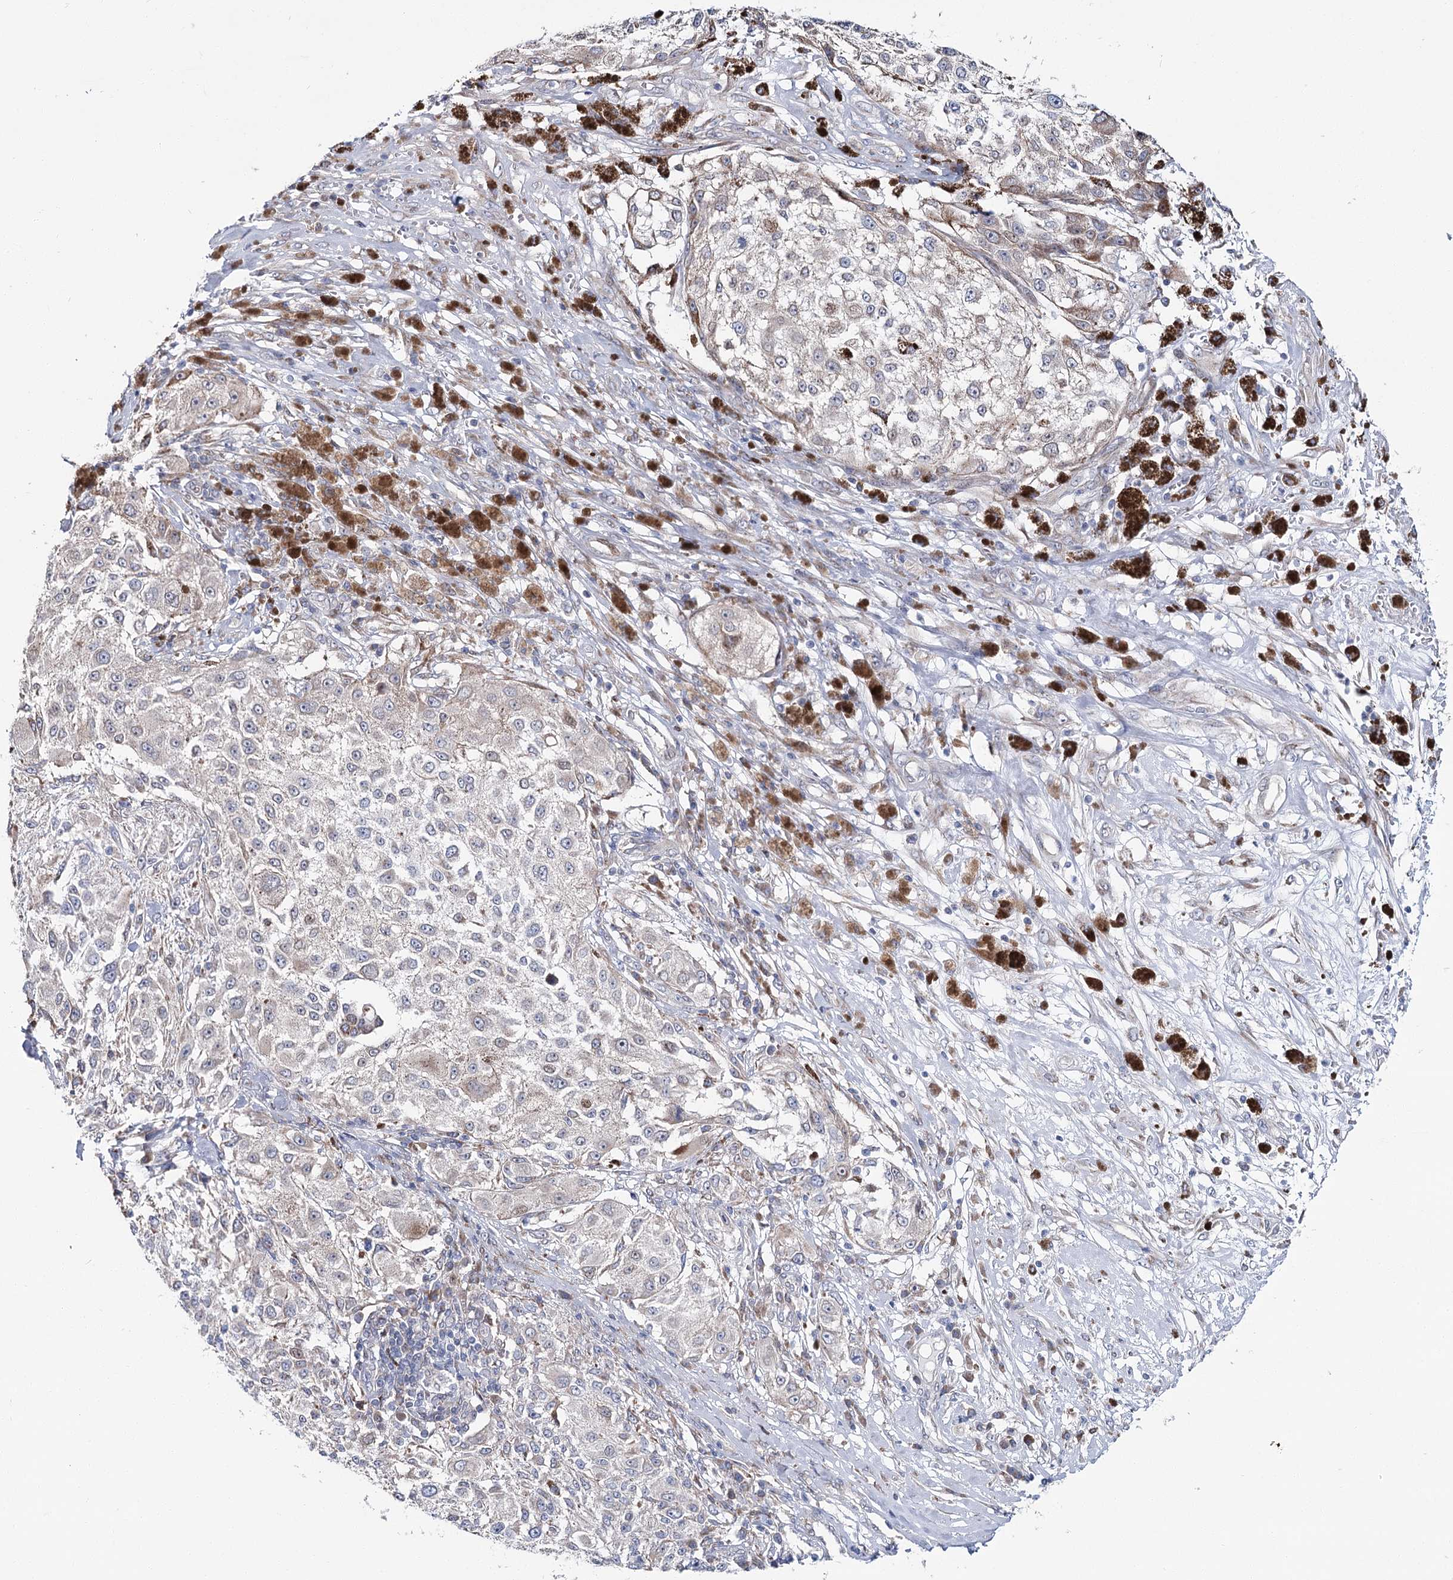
{"staining": {"intensity": "weak", "quantity": "<25%", "location": "cytoplasmic/membranous"}, "tissue": "melanoma", "cell_type": "Tumor cells", "image_type": "cancer", "snomed": [{"axis": "morphology", "description": "Necrosis, NOS"}, {"axis": "morphology", "description": "Malignant melanoma, NOS"}, {"axis": "topography", "description": "Skin"}], "caption": "DAB (3,3'-diaminobenzidine) immunohistochemical staining of human malignant melanoma demonstrates no significant staining in tumor cells.", "gene": "CPLANE1", "patient": {"sex": "female", "age": 87}}